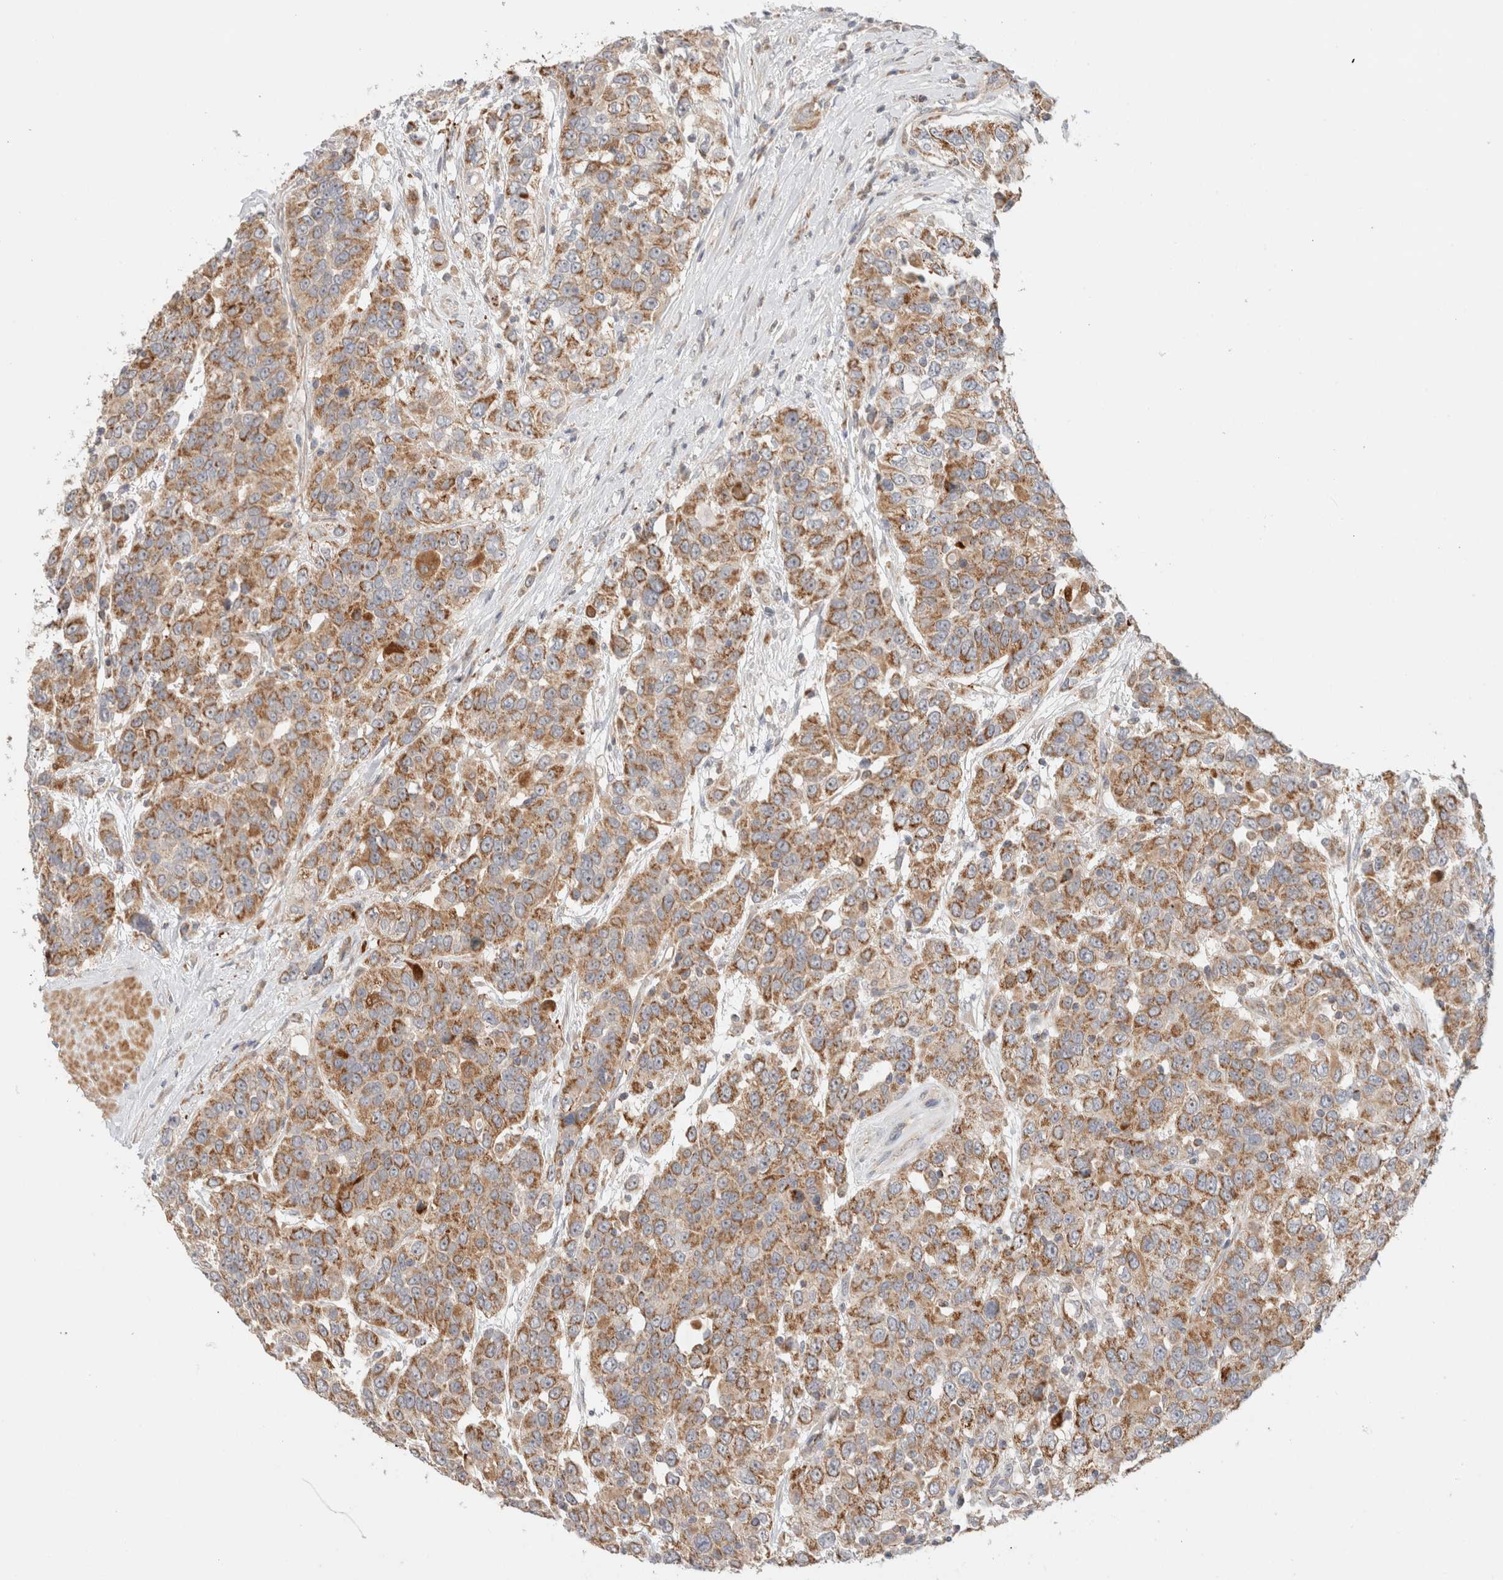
{"staining": {"intensity": "moderate", "quantity": ">75%", "location": "cytoplasmic/membranous"}, "tissue": "urothelial cancer", "cell_type": "Tumor cells", "image_type": "cancer", "snomed": [{"axis": "morphology", "description": "Urothelial carcinoma, High grade"}, {"axis": "topography", "description": "Urinary bladder"}], "caption": "Immunohistochemistry (DAB) staining of human high-grade urothelial carcinoma exhibits moderate cytoplasmic/membranous protein expression in about >75% of tumor cells. (IHC, brightfield microscopy, high magnification).", "gene": "MRM3", "patient": {"sex": "female", "age": 80}}